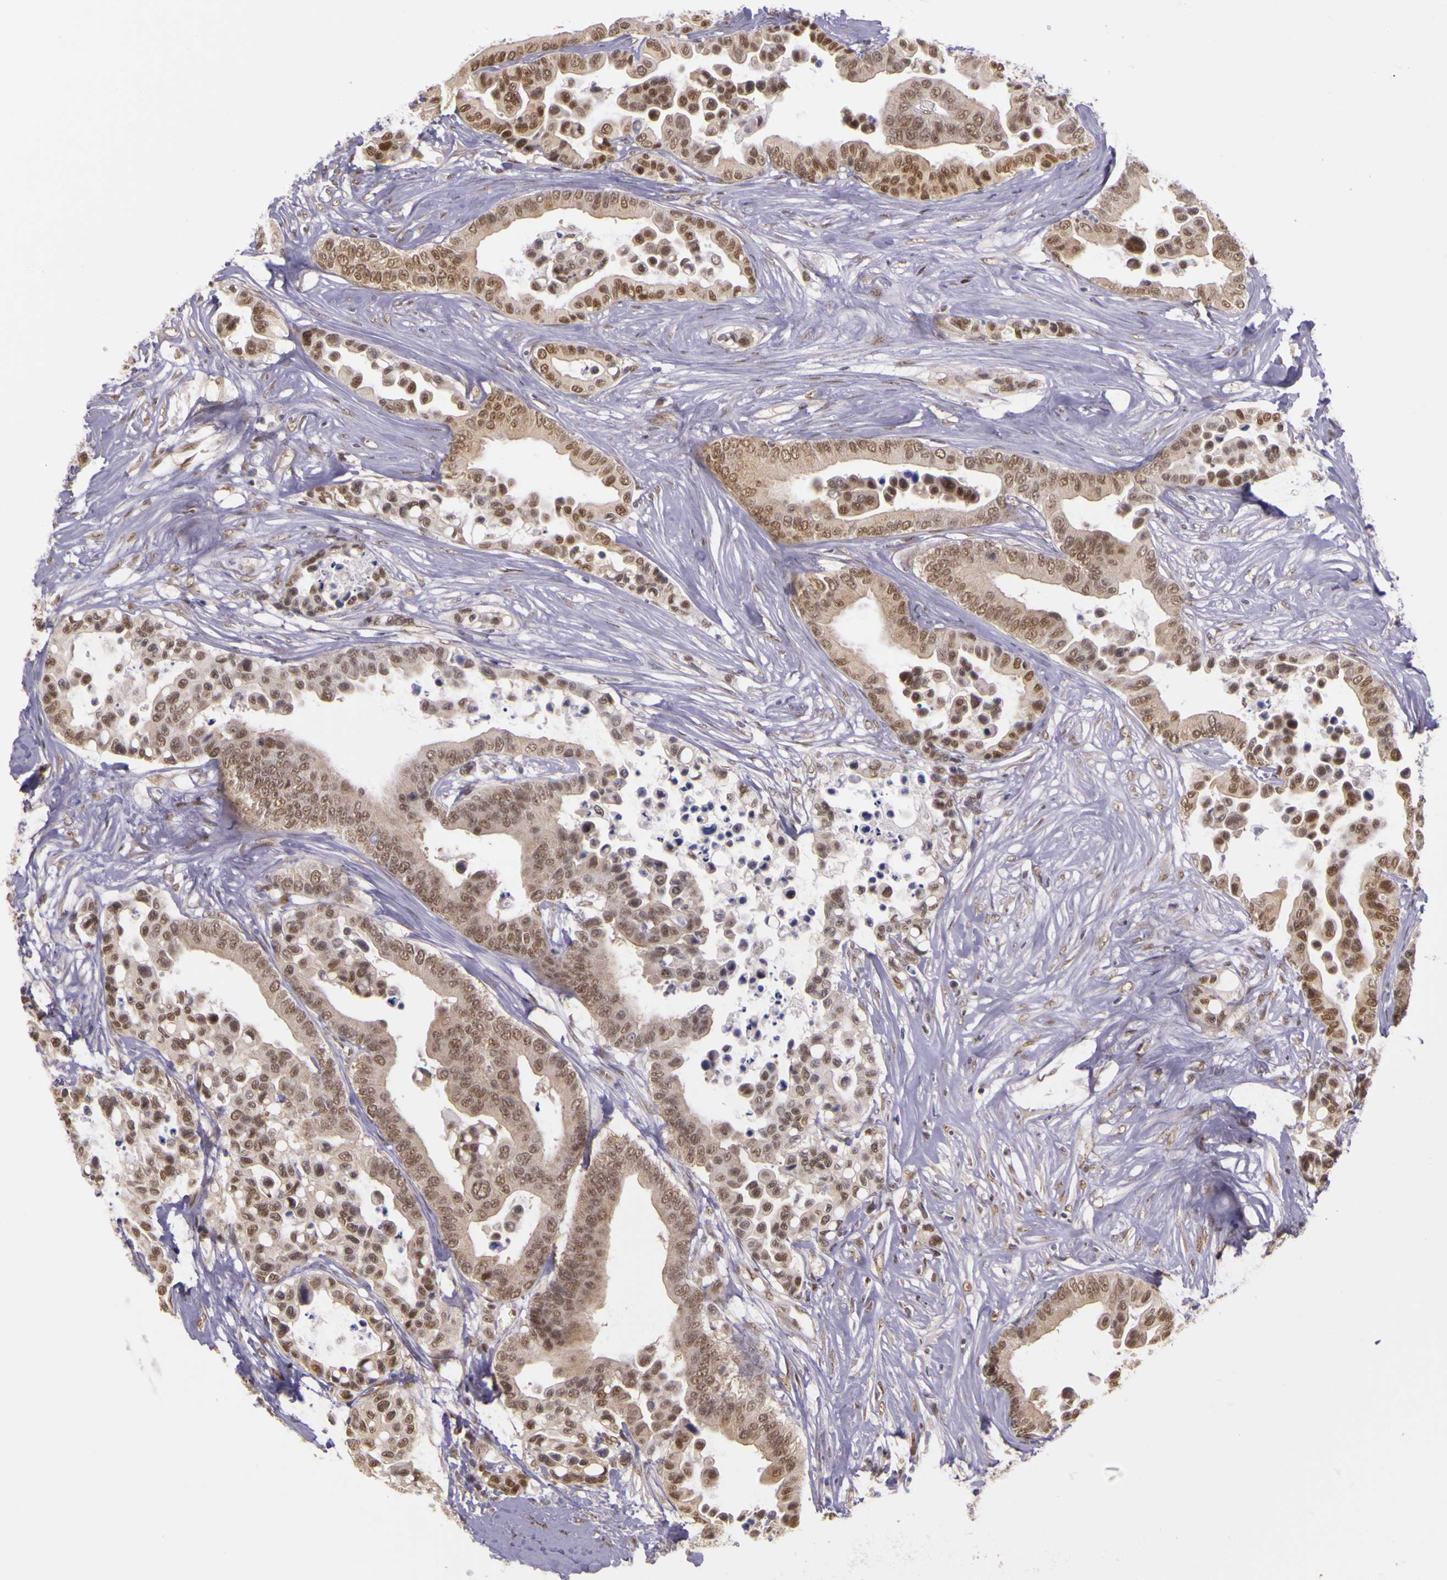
{"staining": {"intensity": "moderate", "quantity": ">75%", "location": "cytoplasmic/membranous,nuclear"}, "tissue": "colorectal cancer", "cell_type": "Tumor cells", "image_type": "cancer", "snomed": [{"axis": "morphology", "description": "Adenocarcinoma, NOS"}, {"axis": "topography", "description": "Colon"}], "caption": "Immunohistochemical staining of colorectal adenocarcinoma demonstrates medium levels of moderate cytoplasmic/membranous and nuclear staining in approximately >75% of tumor cells.", "gene": "WDR13", "patient": {"sex": "male", "age": 82}}